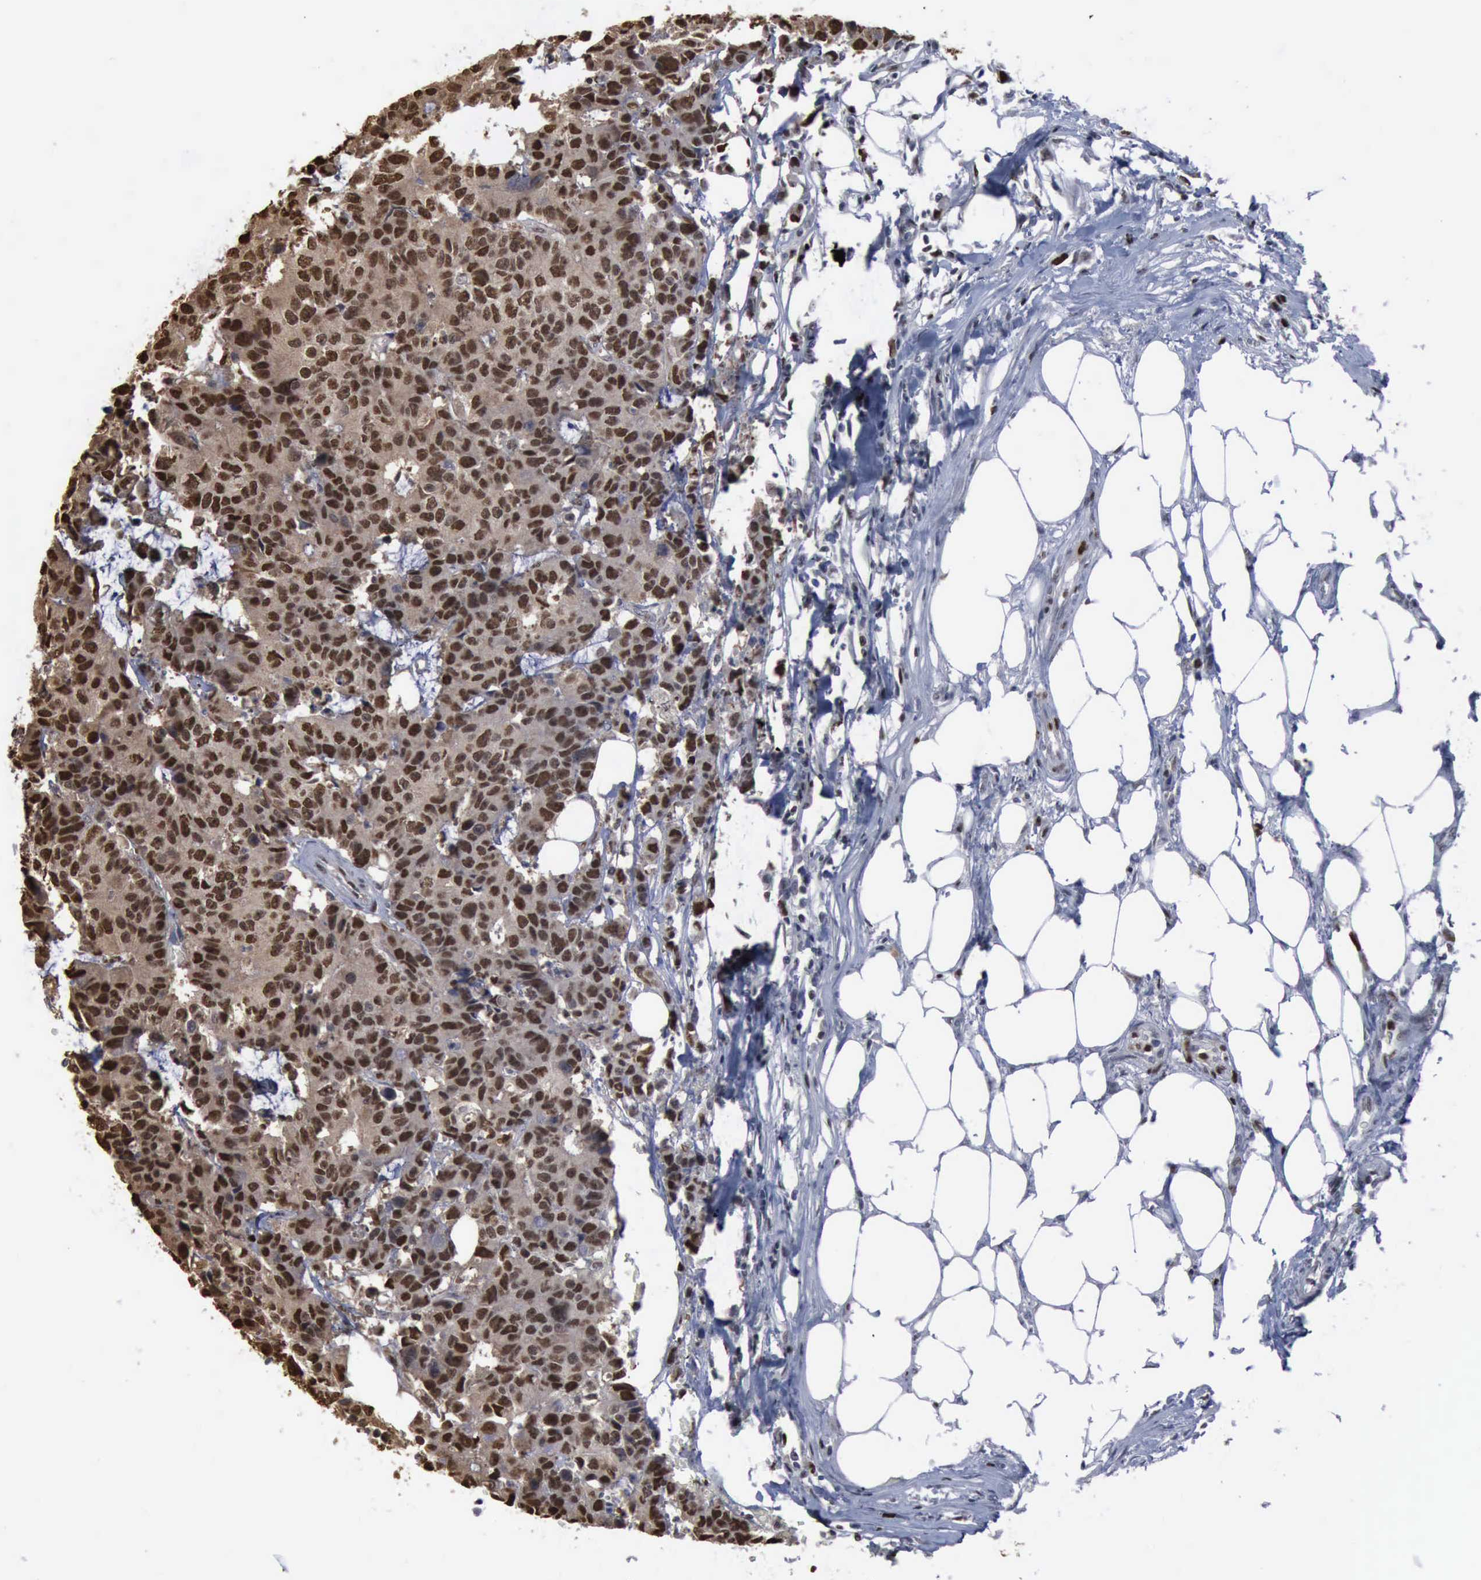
{"staining": {"intensity": "strong", "quantity": ">75%", "location": "nuclear"}, "tissue": "colorectal cancer", "cell_type": "Tumor cells", "image_type": "cancer", "snomed": [{"axis": "morphology", "description": "Adenocarcinoma, NOS"}, {"axis": "topography", "description": "Colon"}], "caption": "This image demonstrates immunohistochemistry (IHC) staining of adenocarcinoma (colorectal), with high strong nuclear expression in about >75% of tumor cells.", "gene": "PCNA", "patient": {"sex": "female", "age": 86}}